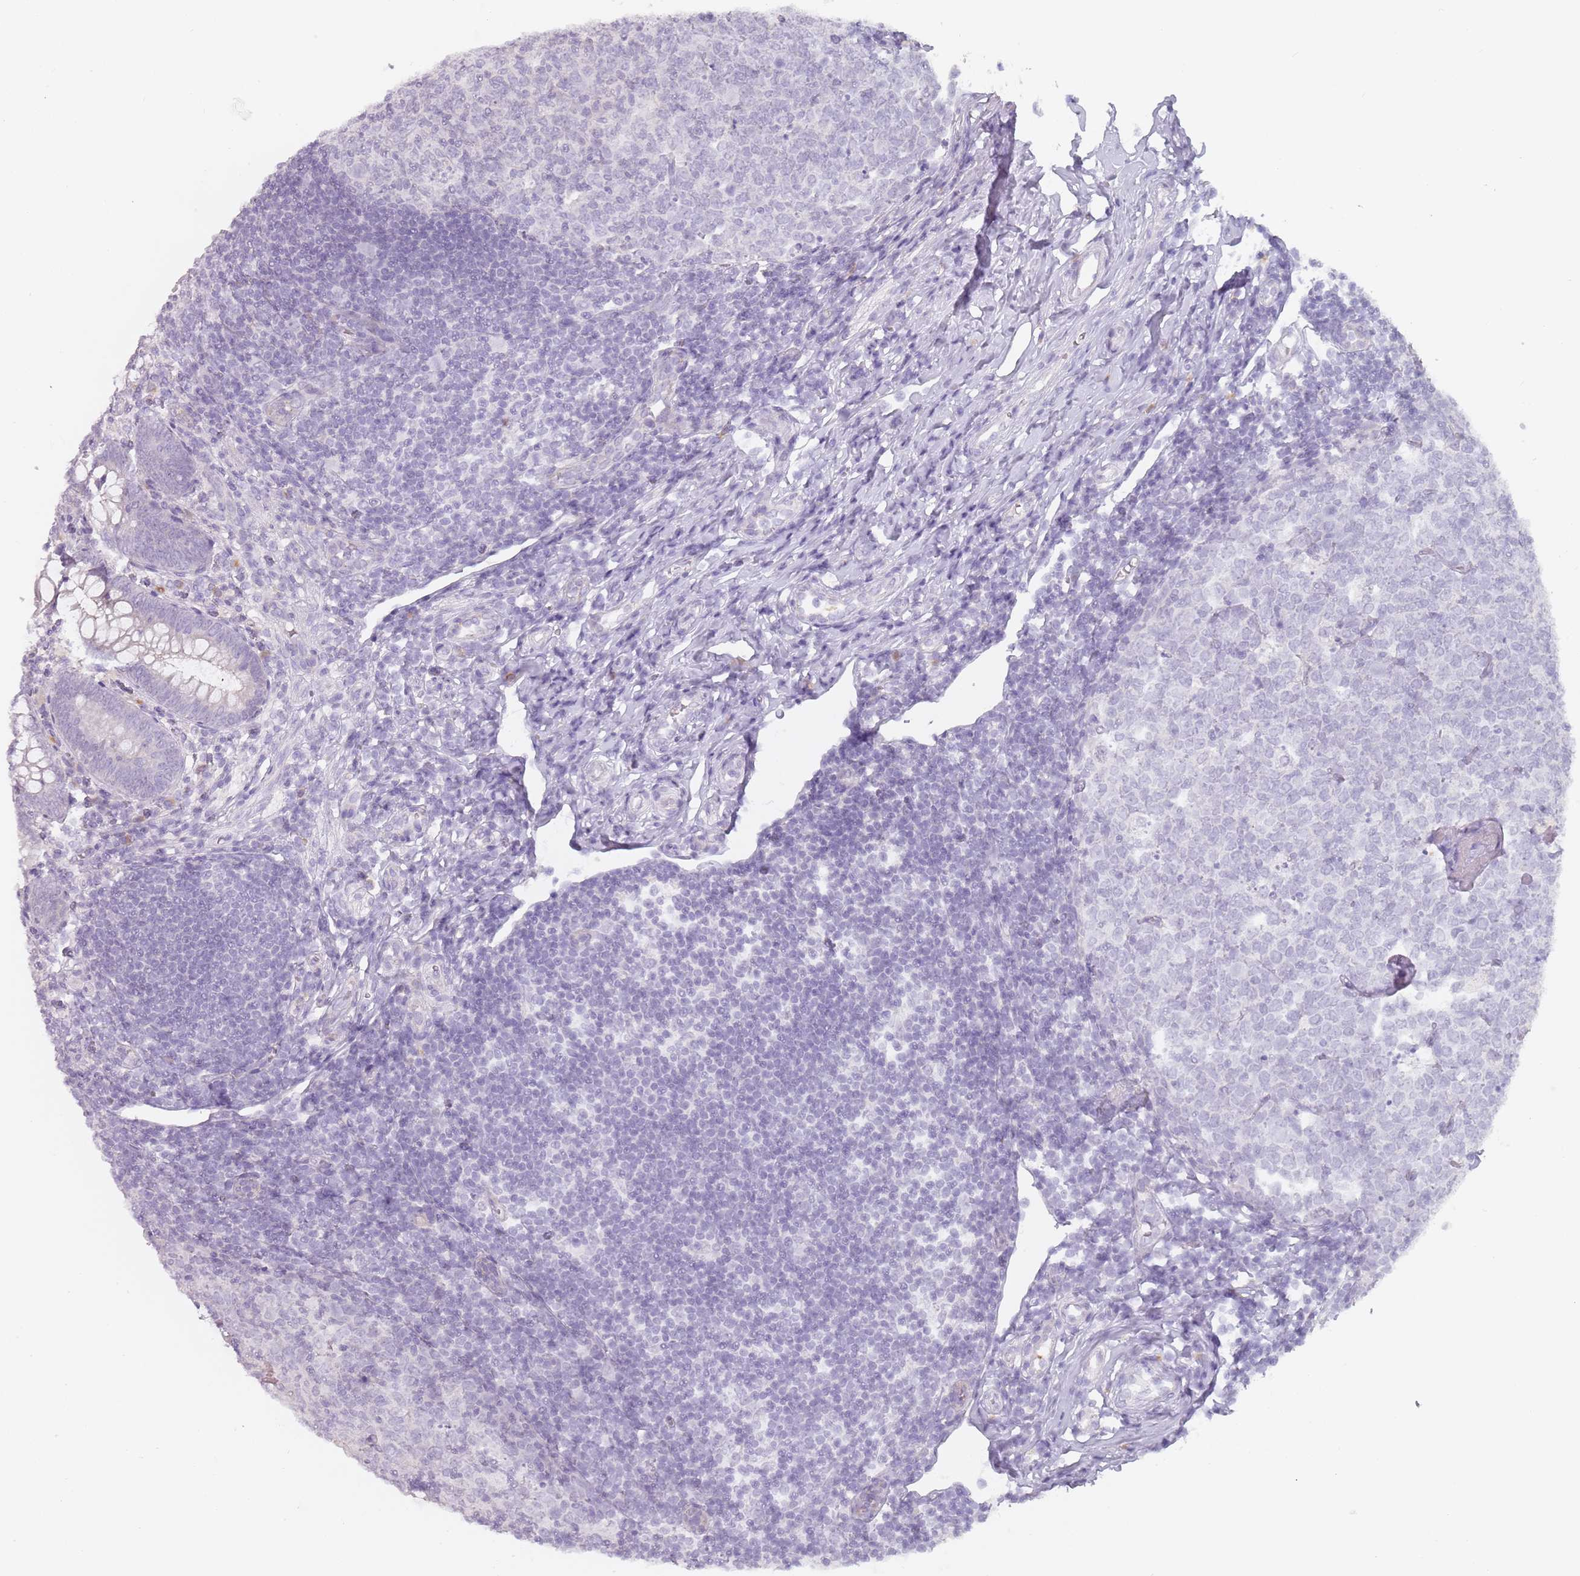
{"staining": {"intensity": "negative", "quantity": "none", "location": "none"}, "tissue": "appendix", "cell_type": "Glandular cells", "image_type": "normal", "snomed": [{"axis": "morphology", "description": "Normal tissue, NOS"}, {"axis": "topography", "description": "Appendix"}], "caption": "The photomicrograph exhibits no significant staining in glandular cells of appendix.", "gene": "ZNF584", "patient": {"sex": "male", "age": 14}}